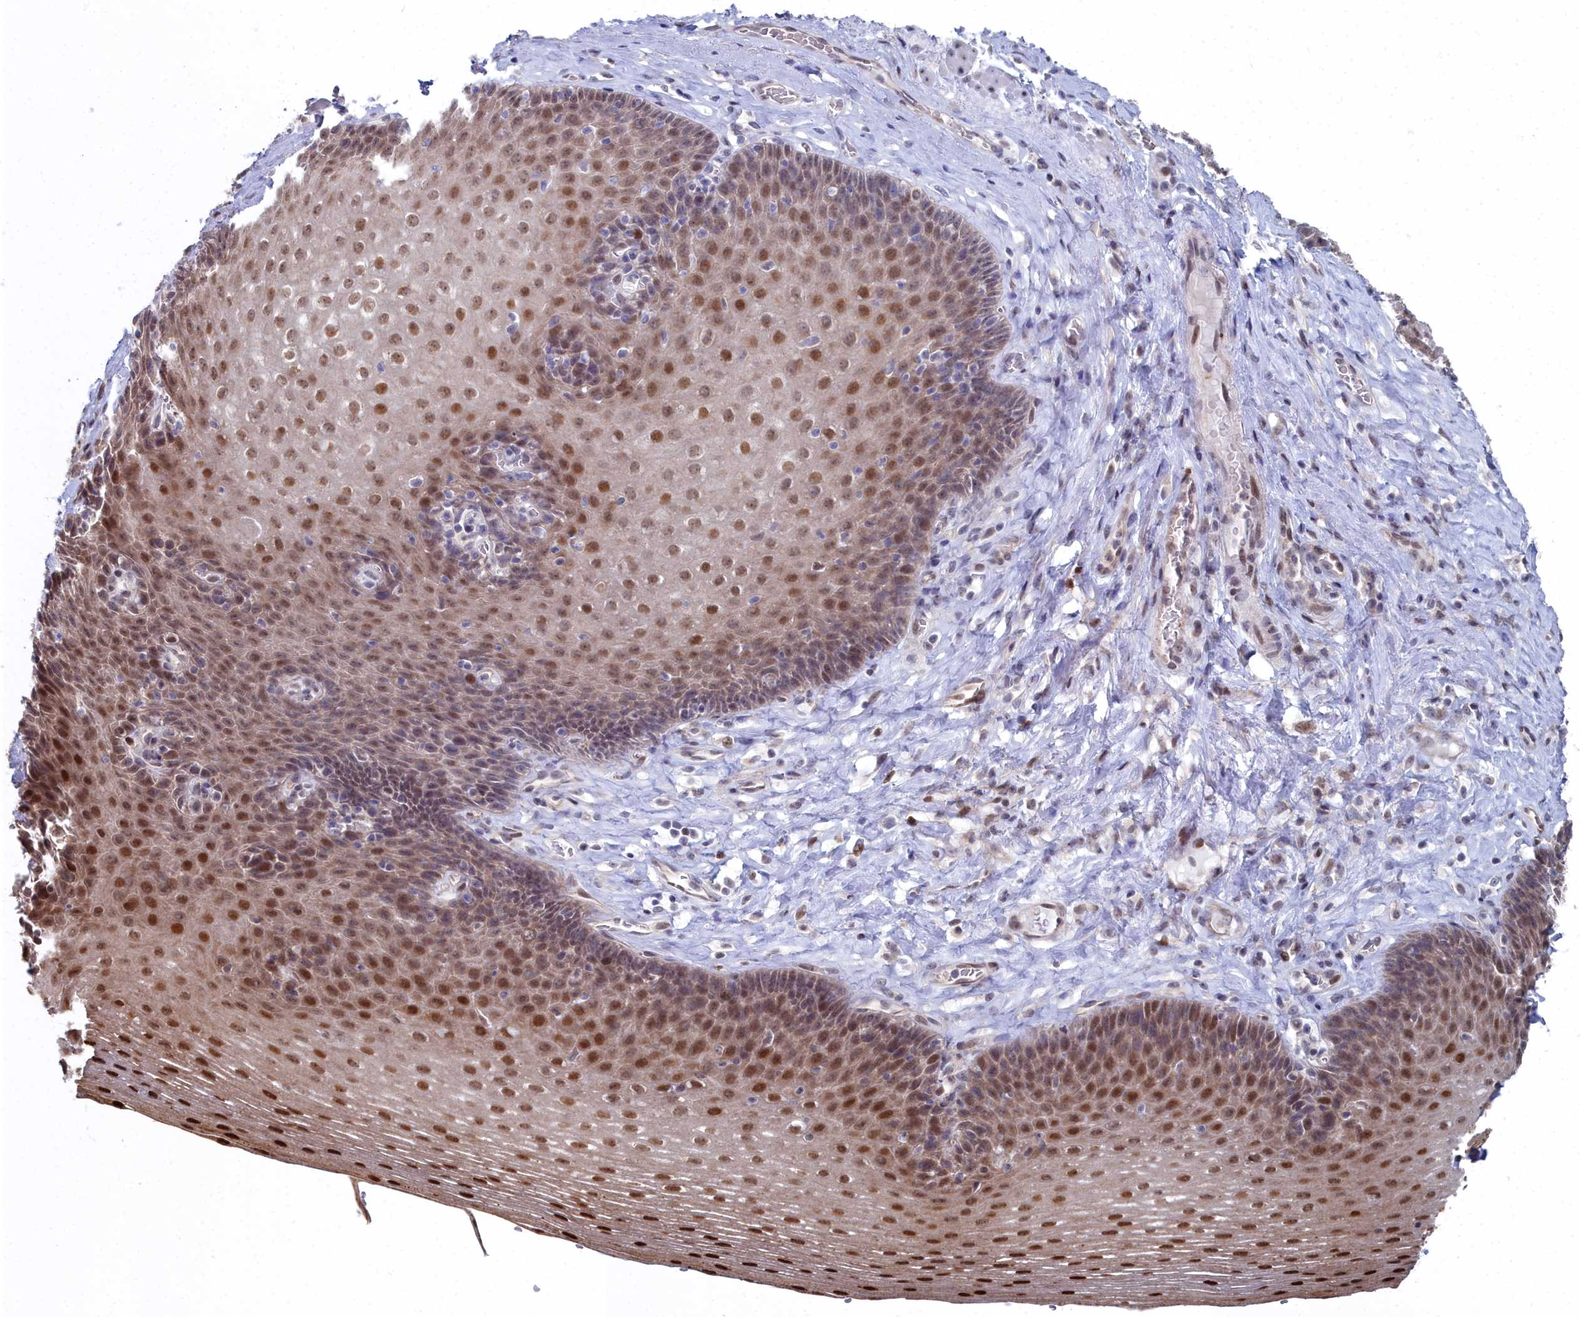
{"staining": {"intensity": "moderate", "quantity": ">75%", "location": "nuclear"}, "tissue": "esophagus", "cell_type": "Squamous epithelial cells", "image_type": "normal", "snomed": [{"axis": "morphology", "description": "Normal tissue, NOS"}, {"axis": "topography", "description": "Esophagus"}], "caption": "This micrograph exhibits normal esophagus stained with IHC to label a protein in brown. The nuclear of squamous epithelial cells show moderate positivity for the protein. Nuclei are counter-stained blue.", "gene": "RPS27A", "patient": {"sex": "female", "age": 66}}